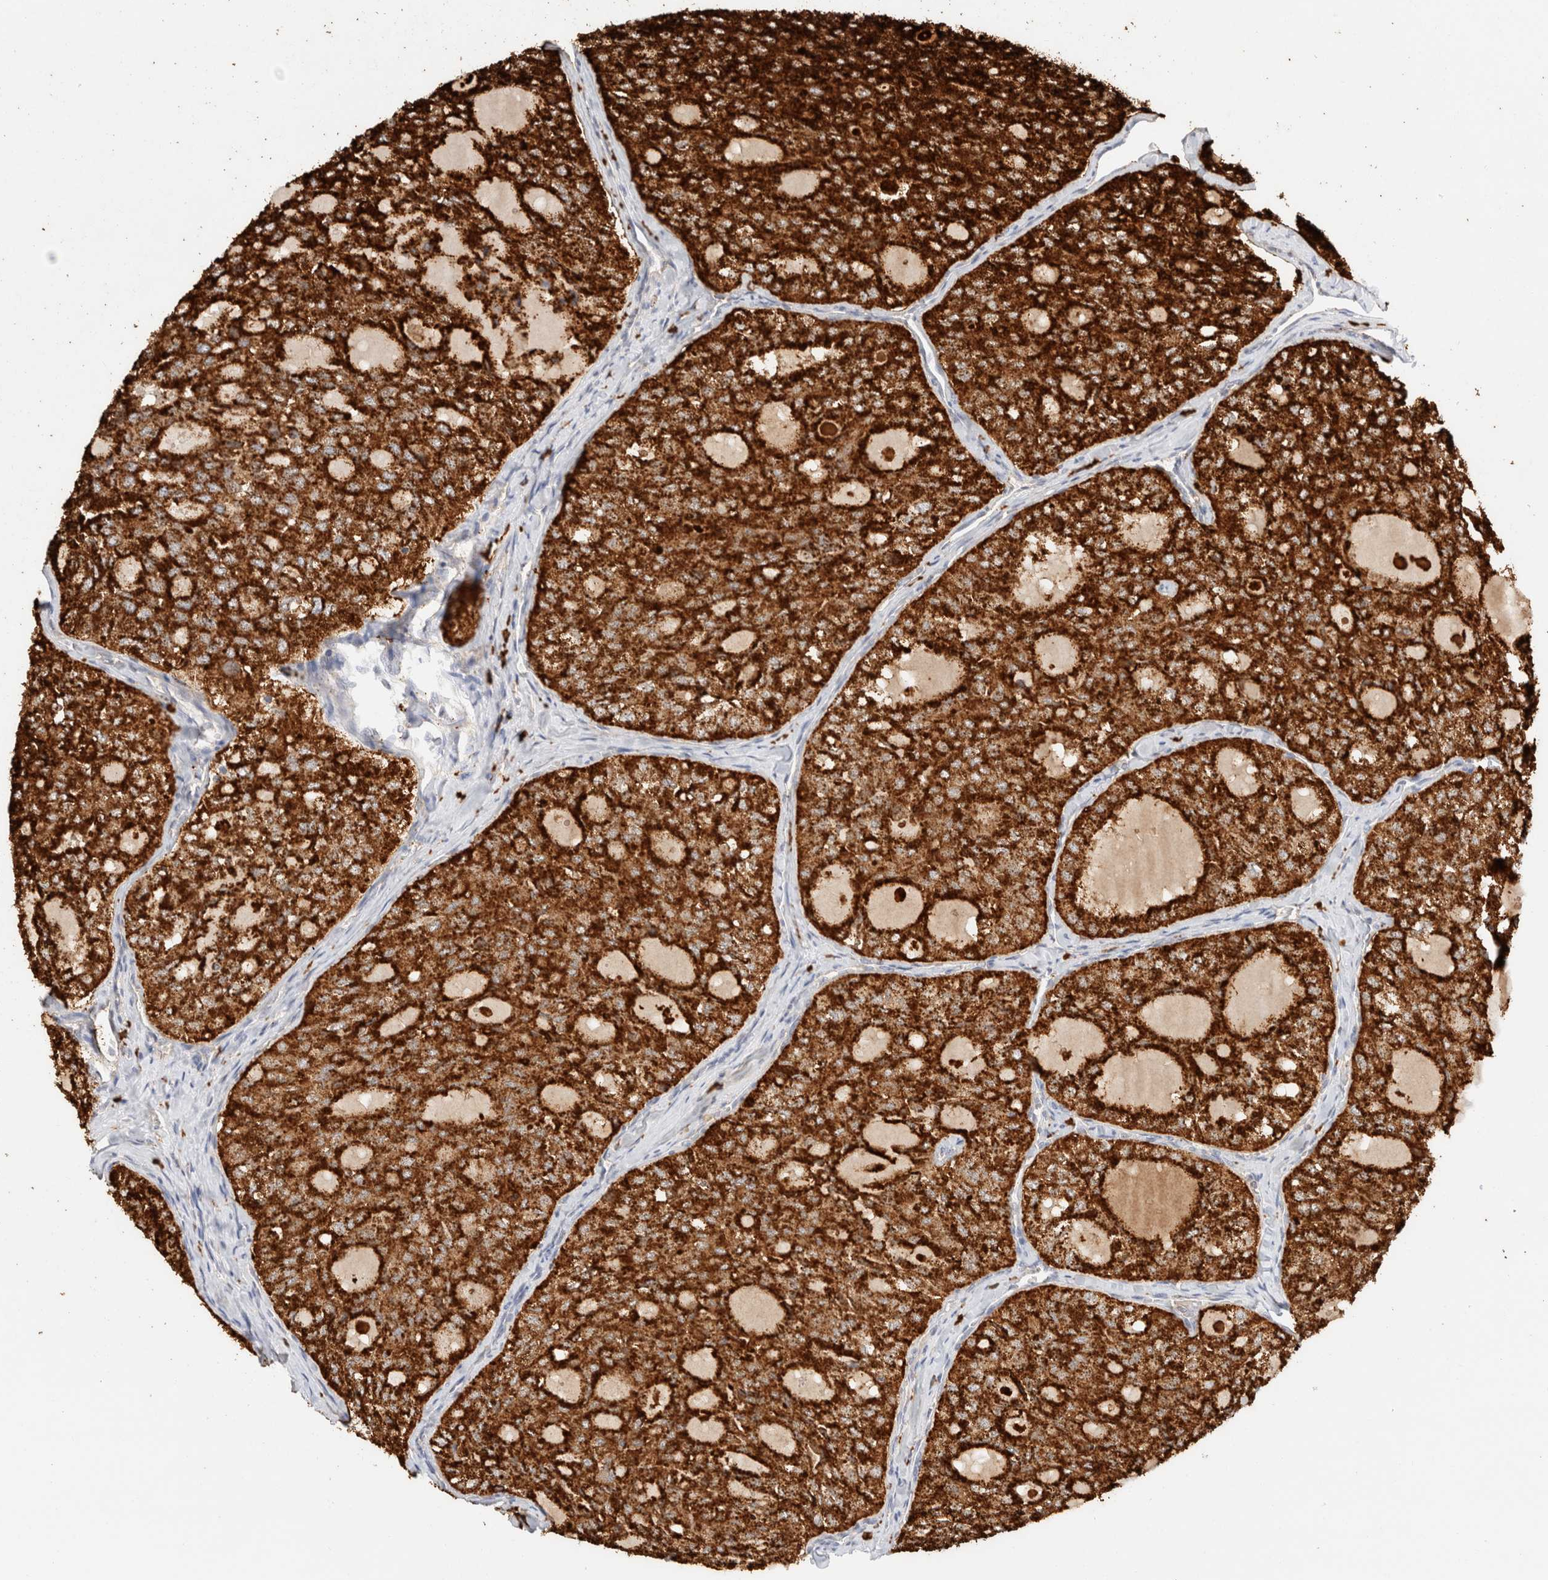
{"staining": {"intensity": "strong", "quantity": ">75%", "location": "cytoplasmic/membranous"}, "tissue": "thyroid cancer", "cell_type": "Tumor cells", "image_type": "cancer", "snomed": [{"axis": "morphology", "description": "Follicular adenoma carcinoma, NOS"}, {"axis": "topography", "description": "Thyroid gland"}], "caption": "This micrograph shows thyroid follicular adenoma carcinoma stained with immunohistochemistry (IHC) to label a protein in brown. The cytoplasmic/membranous of tumor cells show strong positivity for the protein. Nuclei are counter-stained blue.", "gene": "RABEPK", "patient": {"sex": "male", "age": 75}}